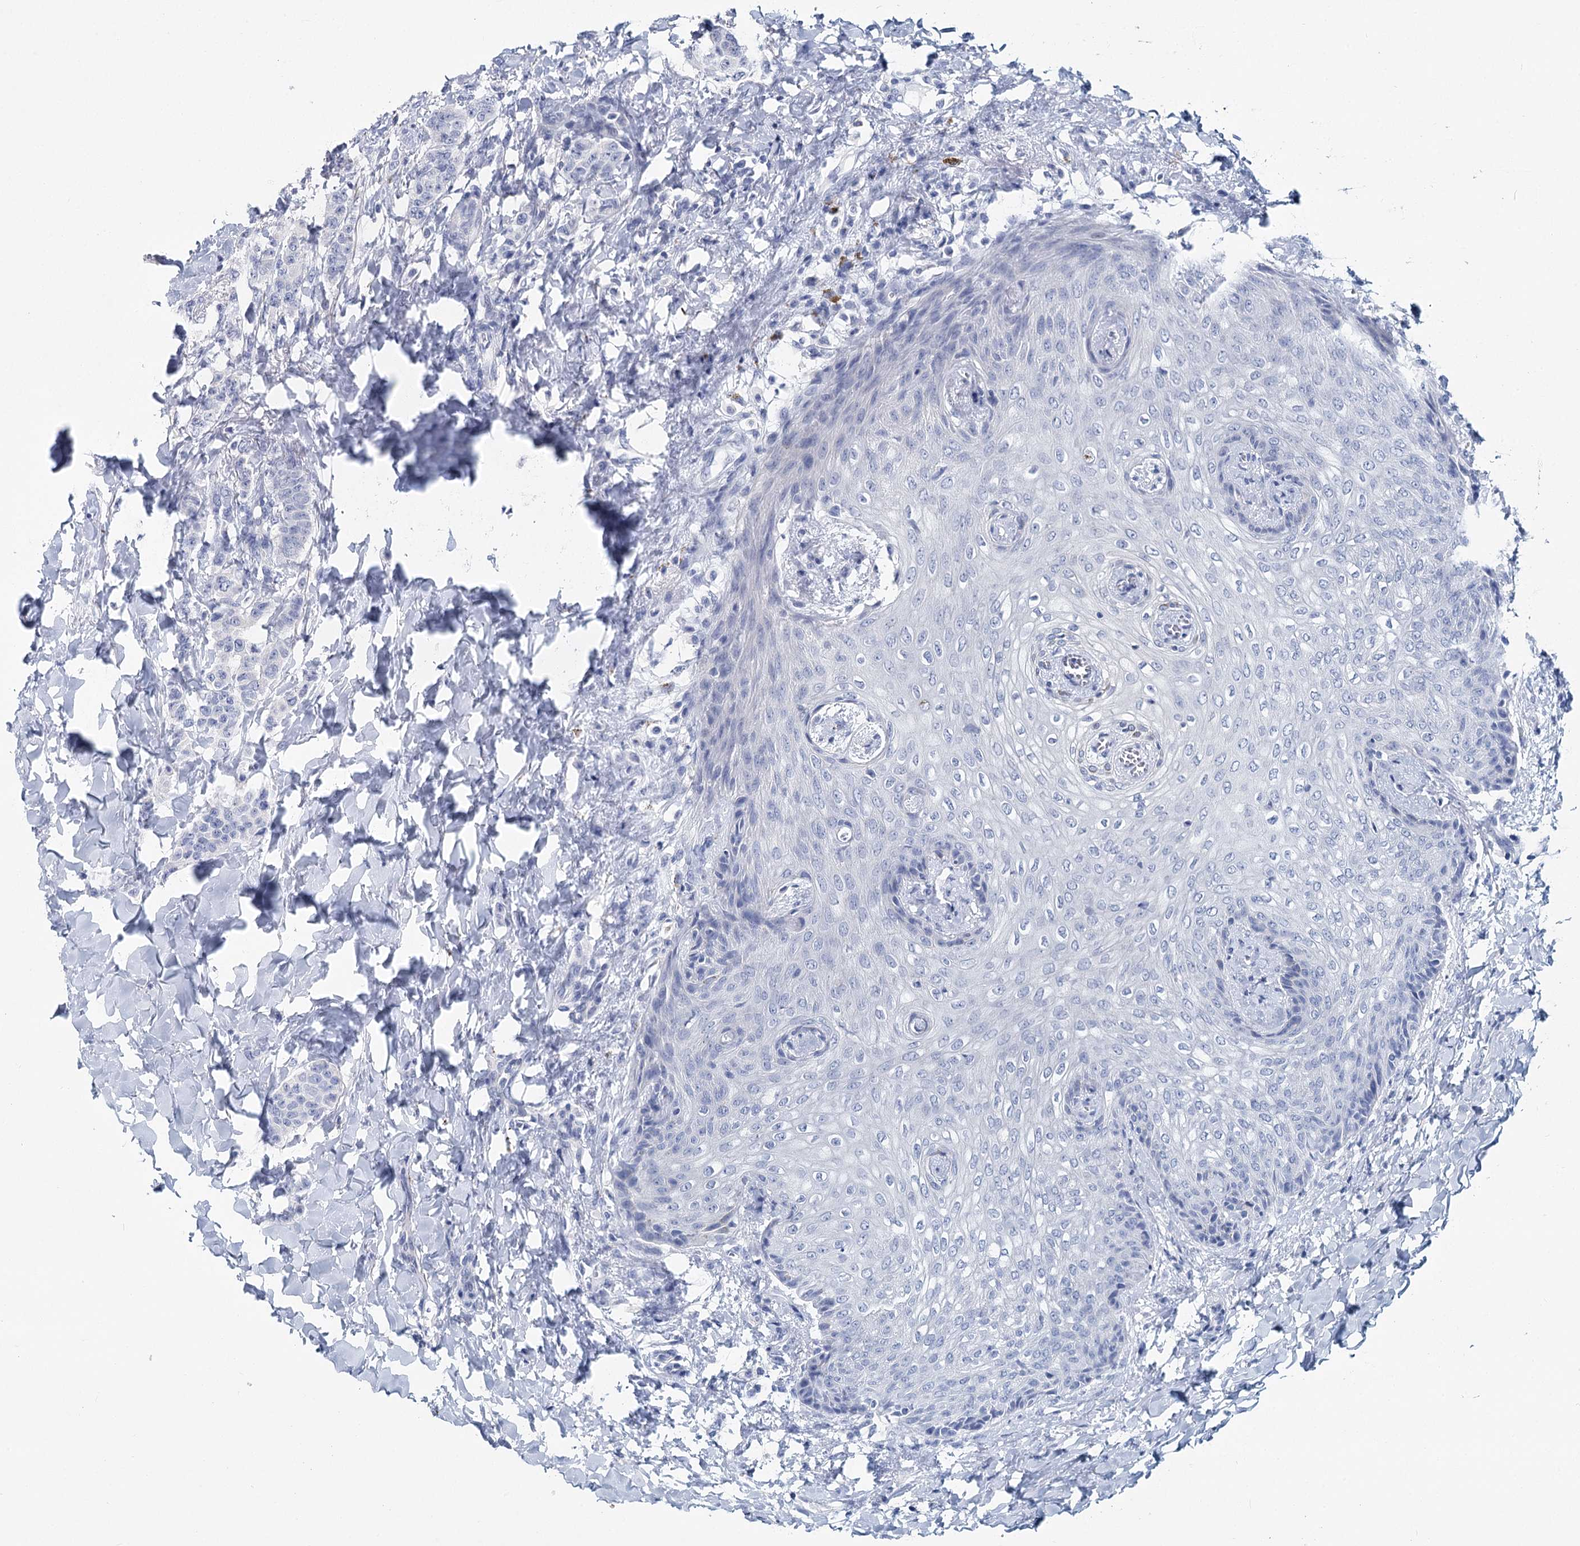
{"staining": {"intensity": "negative", "quantity": "none", "location": "none"}, "tissue": "breast cancer", "cell_type": "Tumor cells", "image_type": "cancer", "snomed": [{"axis": "morphology", "description": "Duct carcinoma"}, {"axis": "topography", "description": "Breast"}], "caption": "Protein analysis of breast cancer (infiltrating ductal carcinoma) exhibits no significant positivity in tumor cells.", "gene": "METTL7B", "patient": {"sex": "female", "age": 40}}